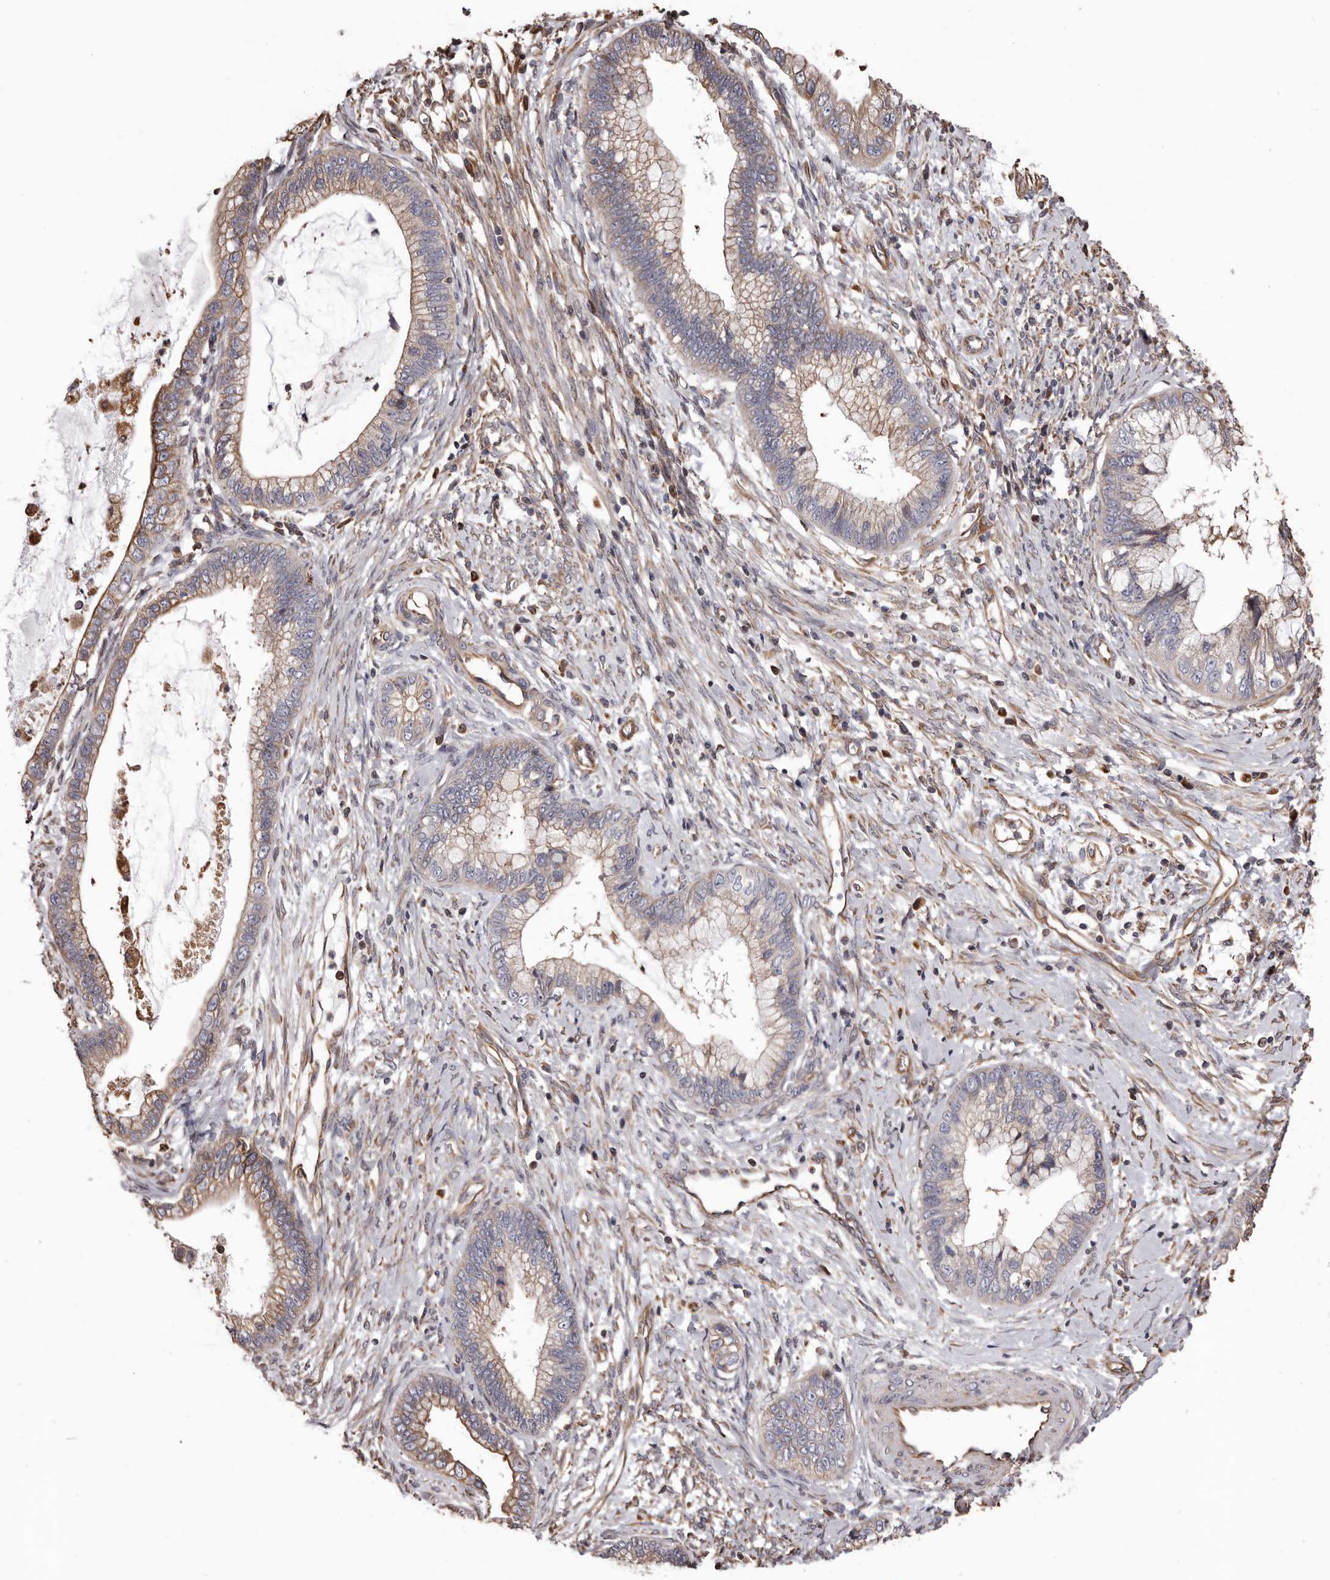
{"staining": {"intensity": "weak", "quantity": "25%-75%", "location": "cytoplasmic/membranous"}, "tissue": "cervical cancer", "cell_type": "Tumor cells", "image_type": "cancer", "snomed": [{"axis": "morphology", "description": "Adenocarcinoma, NOS"}, {"axis": "topography", "description": "Cervix"}], "caption": "Immunohistochemical staining of human cervical adenocarcinoma reveals low levels of weak cytoplasmic/membranous staining in approximately 25%-75% of tumor cells.", "gene": "CEP104", "patient": {"sex": "female", "age": 44}}